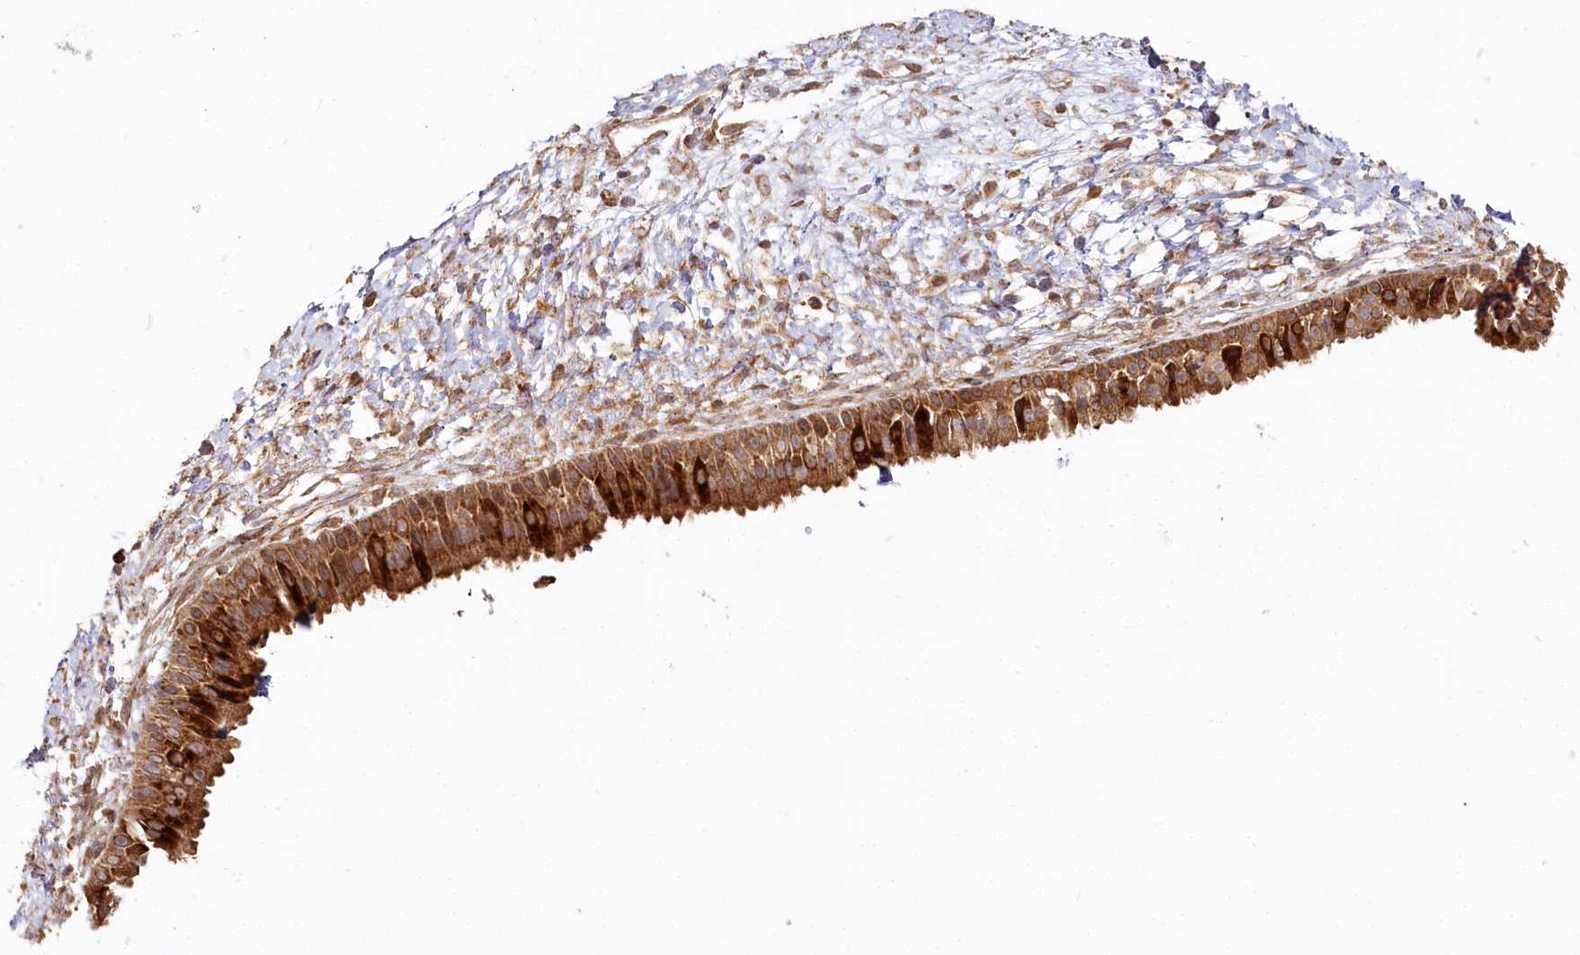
{"staining": {"intensity": "strong", "quantity": ">75%", "location": "cytoplasmic/membranous"}, "tissue": "nasopharynx", "cell_type": "Respiratory epithelial cells", "image_type": "normal", "snomed": [{"axis": "morphology", "description": "Normal tissue, NOS"}, {"axis": "topography", "description": "Nasopharynx"}], "caption": "This is a micrograph of immunohistochemistry staining of normal nasopharynx, which shows strong staining in the cytoplasmic/membranous of respiratory epithelial cells.", "gene": "OTUD4", "patient": {"sex": "male", "age": 22}}